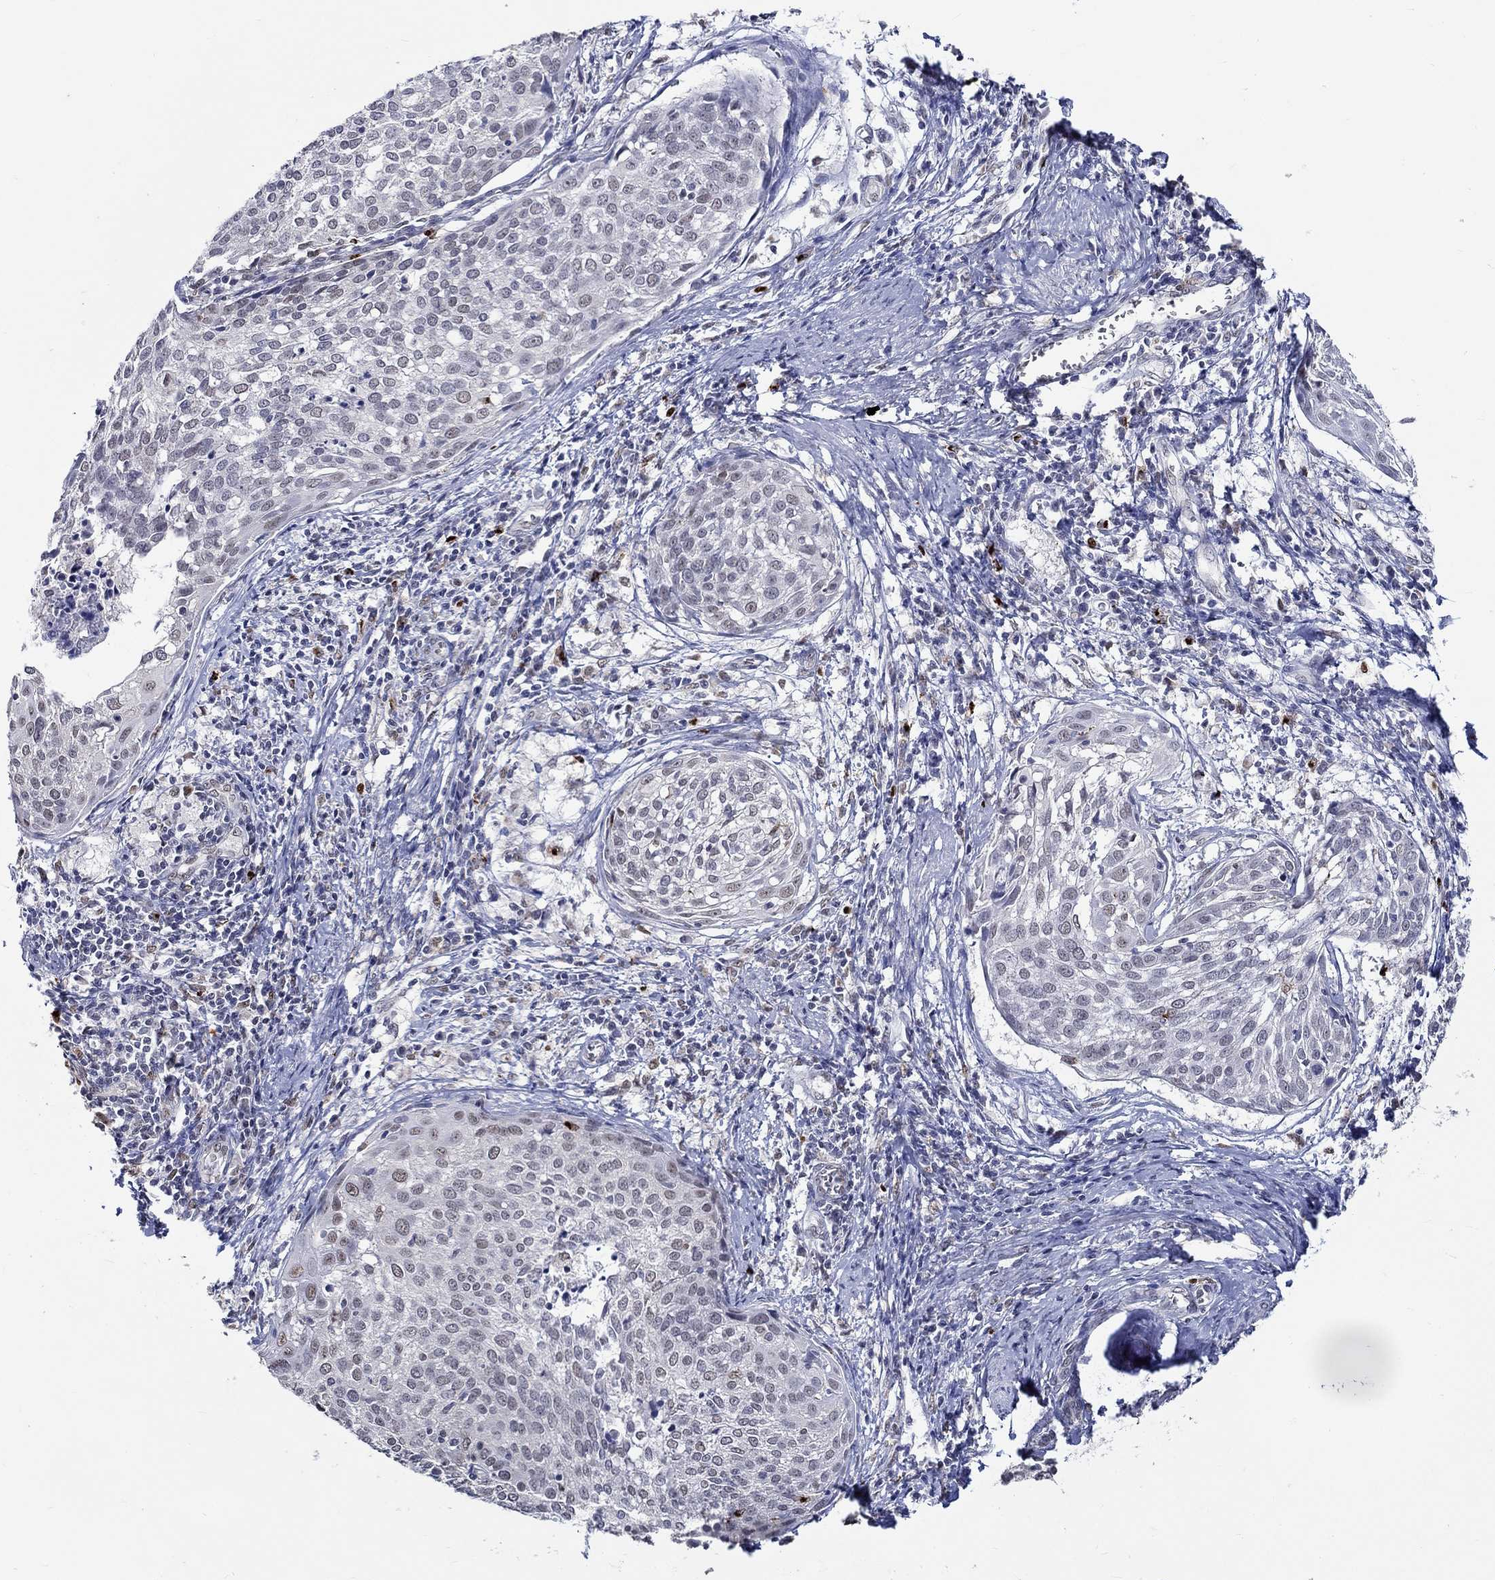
{"staining": {"intensity": "negative", "quantity": "none", "location": "none"}, "tissue": "cervical cancer", "cell_type": "Tumor cells", "image_type": "cancer", "snomed": [{"axis": "morphology", "description": "Squamous cell carcinoma, NOS"}, {"axis": "topography", "description": "Cervix"}], "caption": "Tumor cells show no significant staining in cervical squamous cell carcinoma.", "gene": "GATA2", "patient": {"sex": "female", "age": 39}}